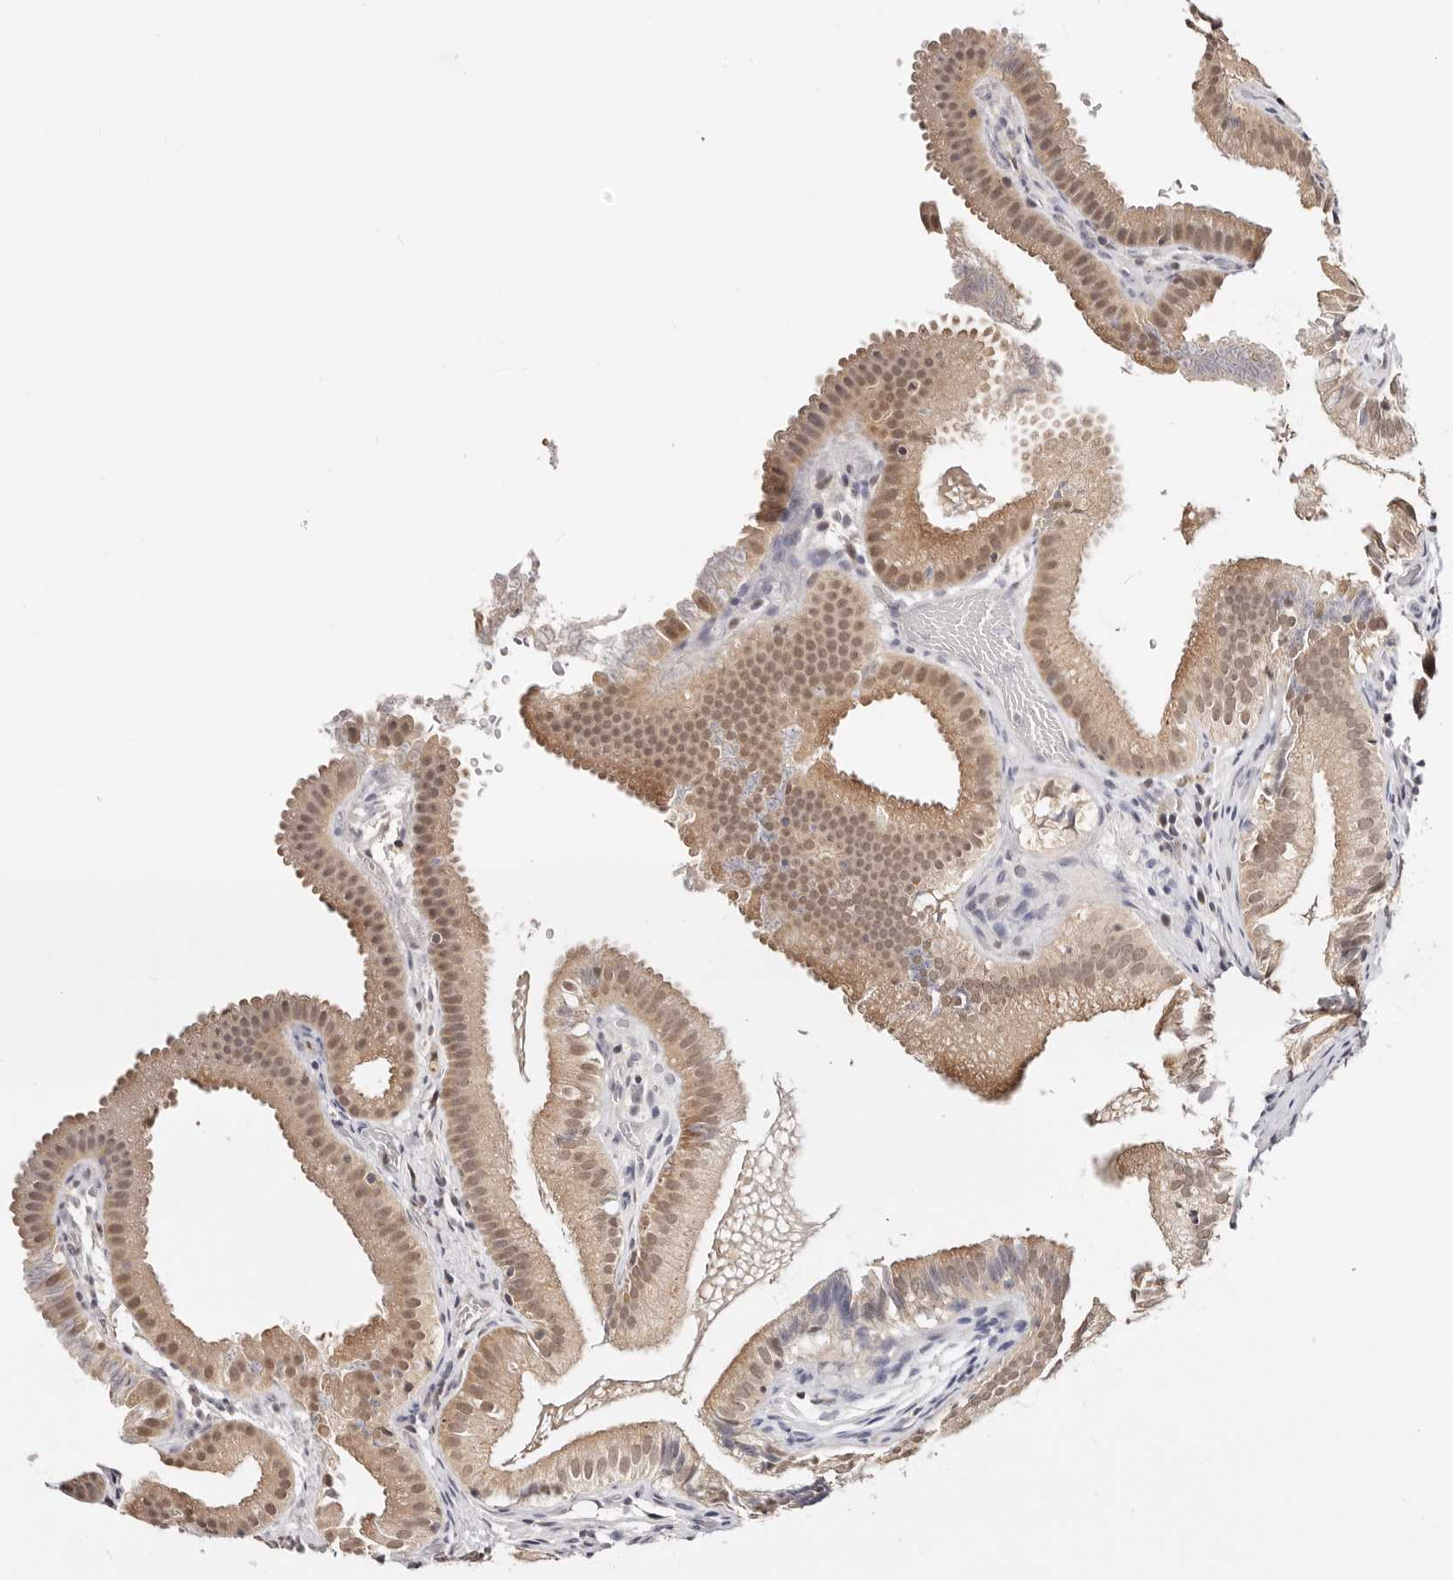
{"staining": {"intensity": "moderate", "quantity": ">75%", "location": "cytoplasmic/membranous,nuclear"}, "tissue": "gallbladder", "cell_type": "Glandular cells", "image_type": "normal", "snomed": [{"axis": "morphology", "description": "Normal tissue, NOS"}, {"axis": "topography", "description": "Gallbladder"}], "caption": "Immunohistochemical staining of unremarkable gallbladder exhibits moderate cytoplasmic/membranous,nuclear protein staining in about >75% of glandular cells. (Brightfield microscopy of DAB IHC at high magnification).", "gene": "VIPAS39", "patient": {"sex": "female", "age": 30}}